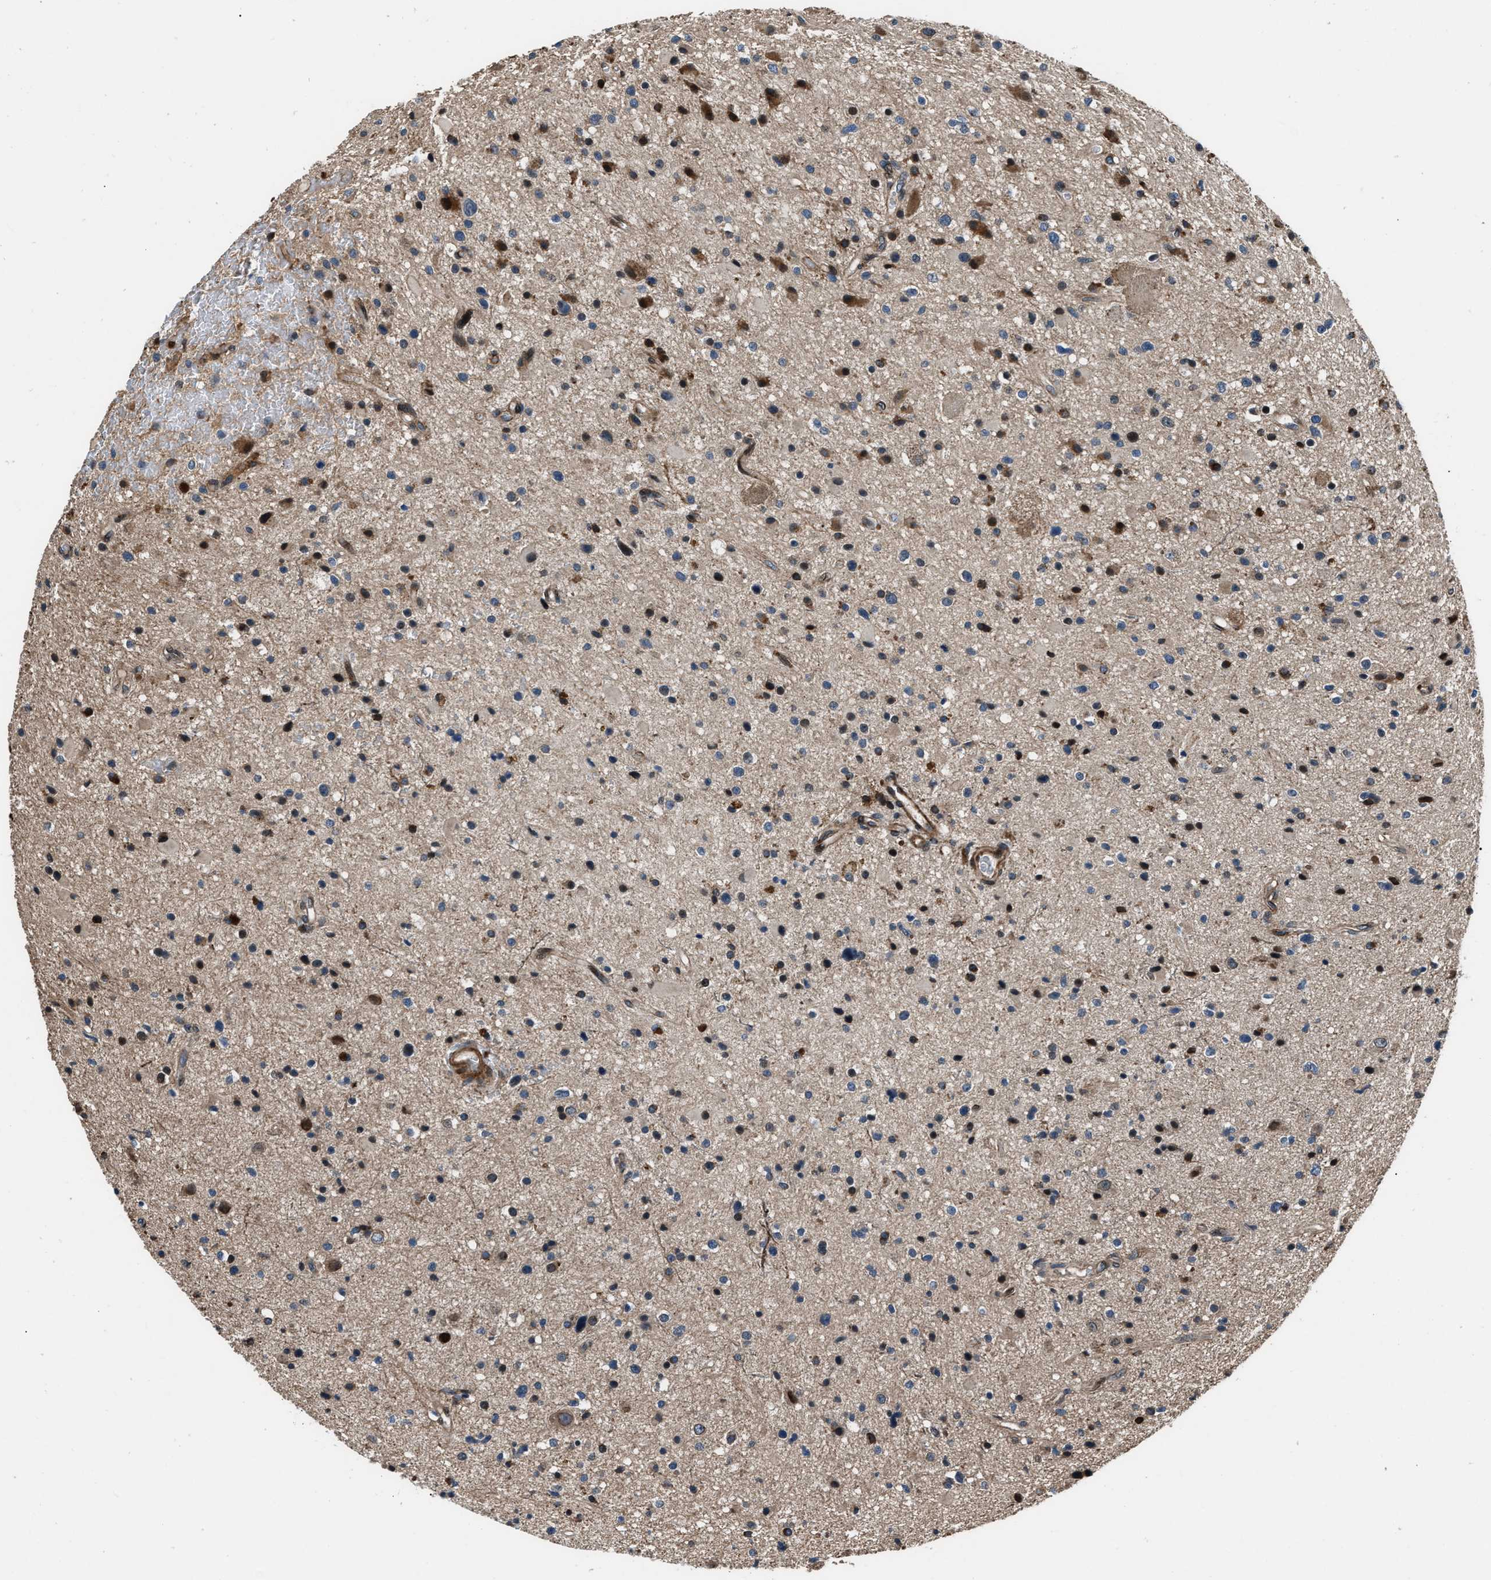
{"staining": {"intensity": "moderate", "quantity": "<25%", "location": "cytoplasmic/membranous,nuclear"}, "tissue": "glioma", "cell_type": "Tumor cells", "image_type": "cancer", "snomed": [{"axis": "morphology", "description": "Glioma, malignant, High grade"}, {"axis": "topography", "description": "Brain"}], "caption": "Immunohistochemistry (IHC) histopathology image of human glioma stained for a protein (brown), which demonstrates low levels of moderate cytoplasmic/membranous and nuclear staining in about <25% of tumor cells.", "gene": "DYNC2I1", "patient": {"sex": "male", "age": 33}}